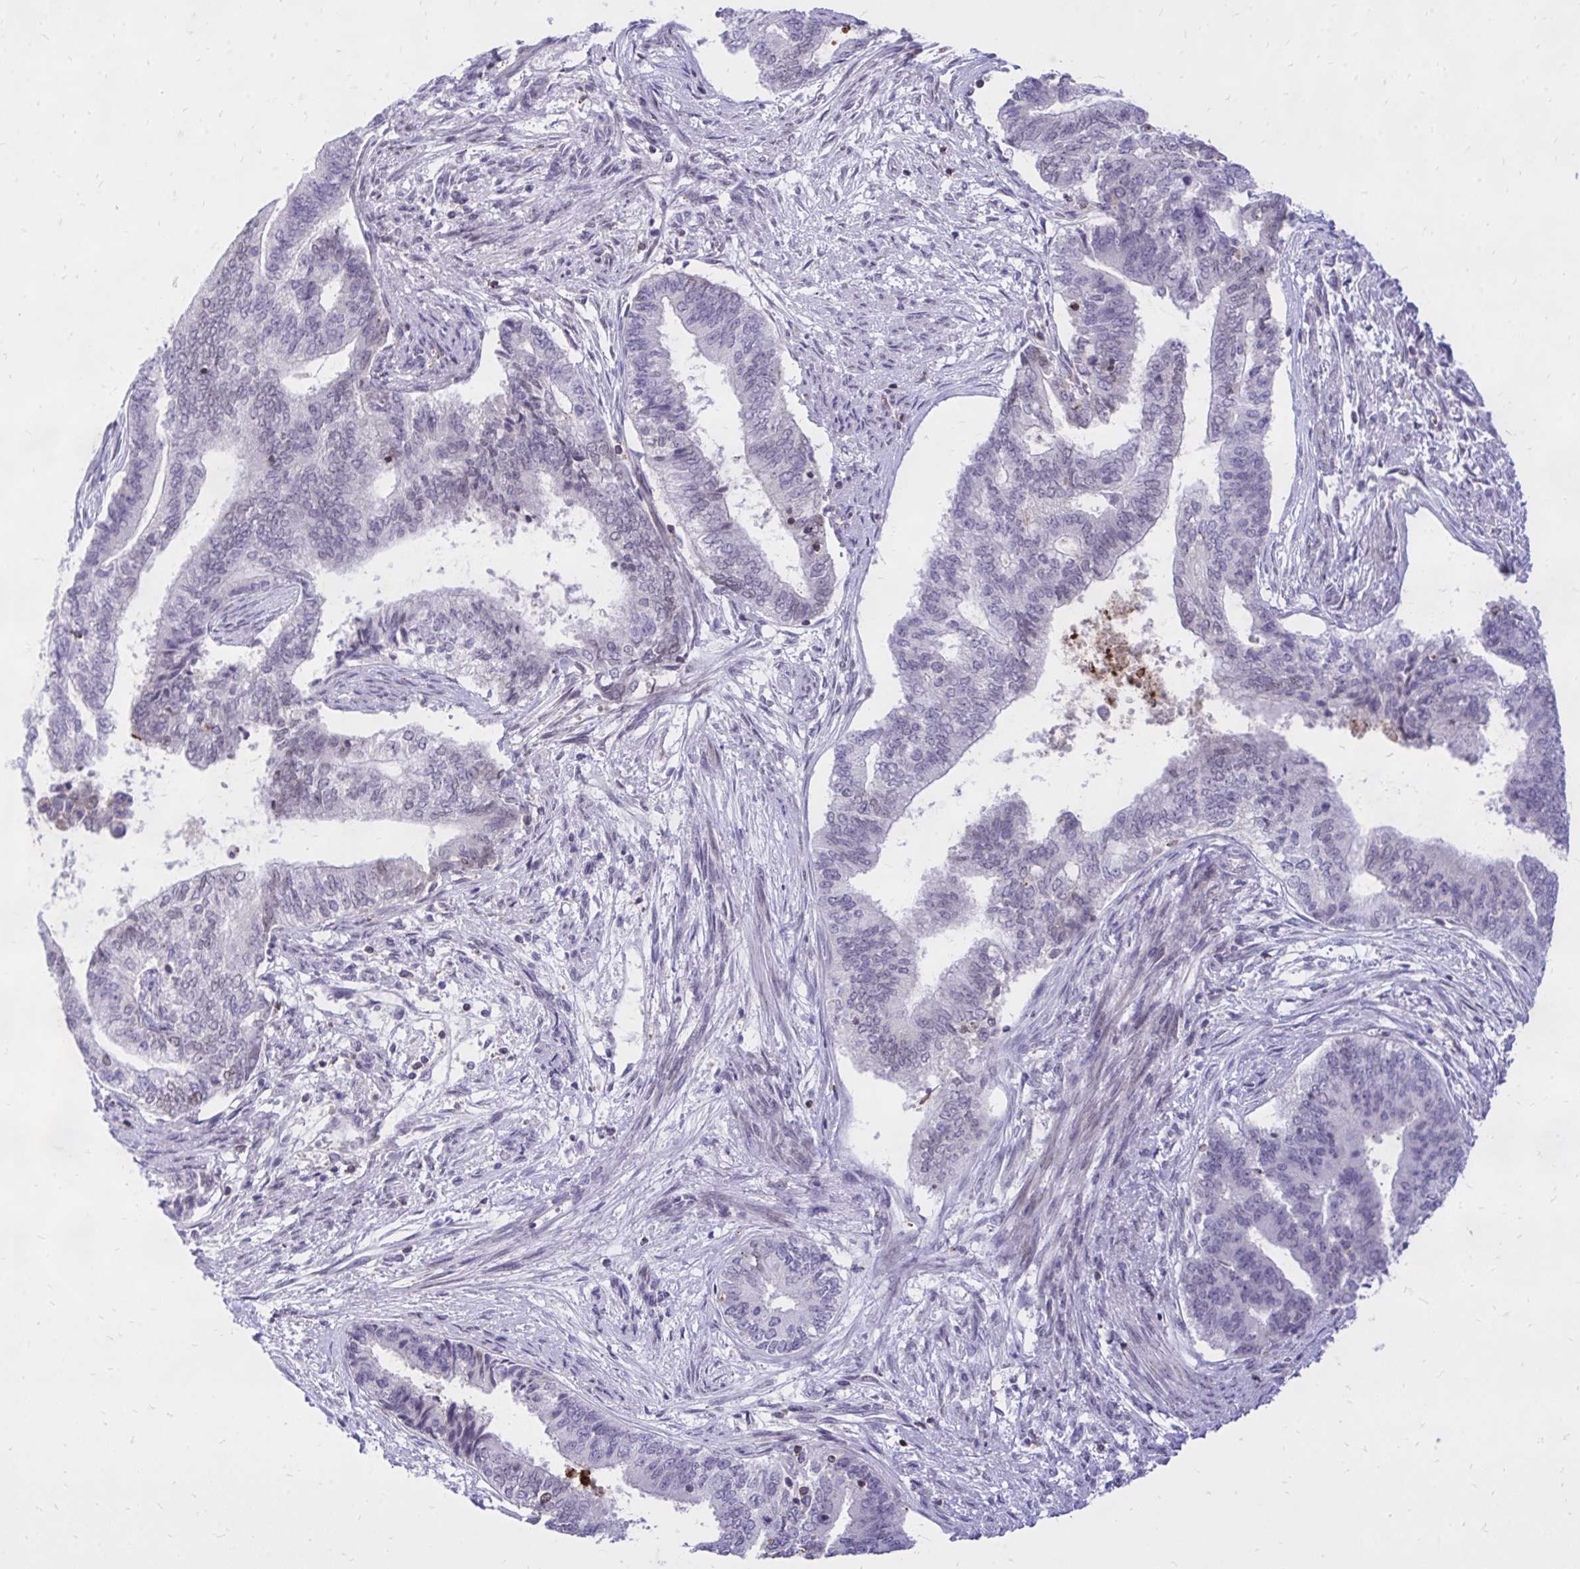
{"staining": {"intensity": "weak", "quantity": "<25%", "location": "nuclear"}, "tissue": "endometrial cancer", "cell_type": "Tumor cells", "image_type": "cancer", "snomed": [{"axis": "morphology", "description": "Adenocarcinoma, NOS"}, {"axis": "topography", "description": "Endometrium"}], "caption": "Immunohistochemical staining of human endometrial cancer (adenocarcinoma) displays no significant staining in tumor cells.", "gene": "CXCL8", "patient": {"sex": "female", "age": 65}}